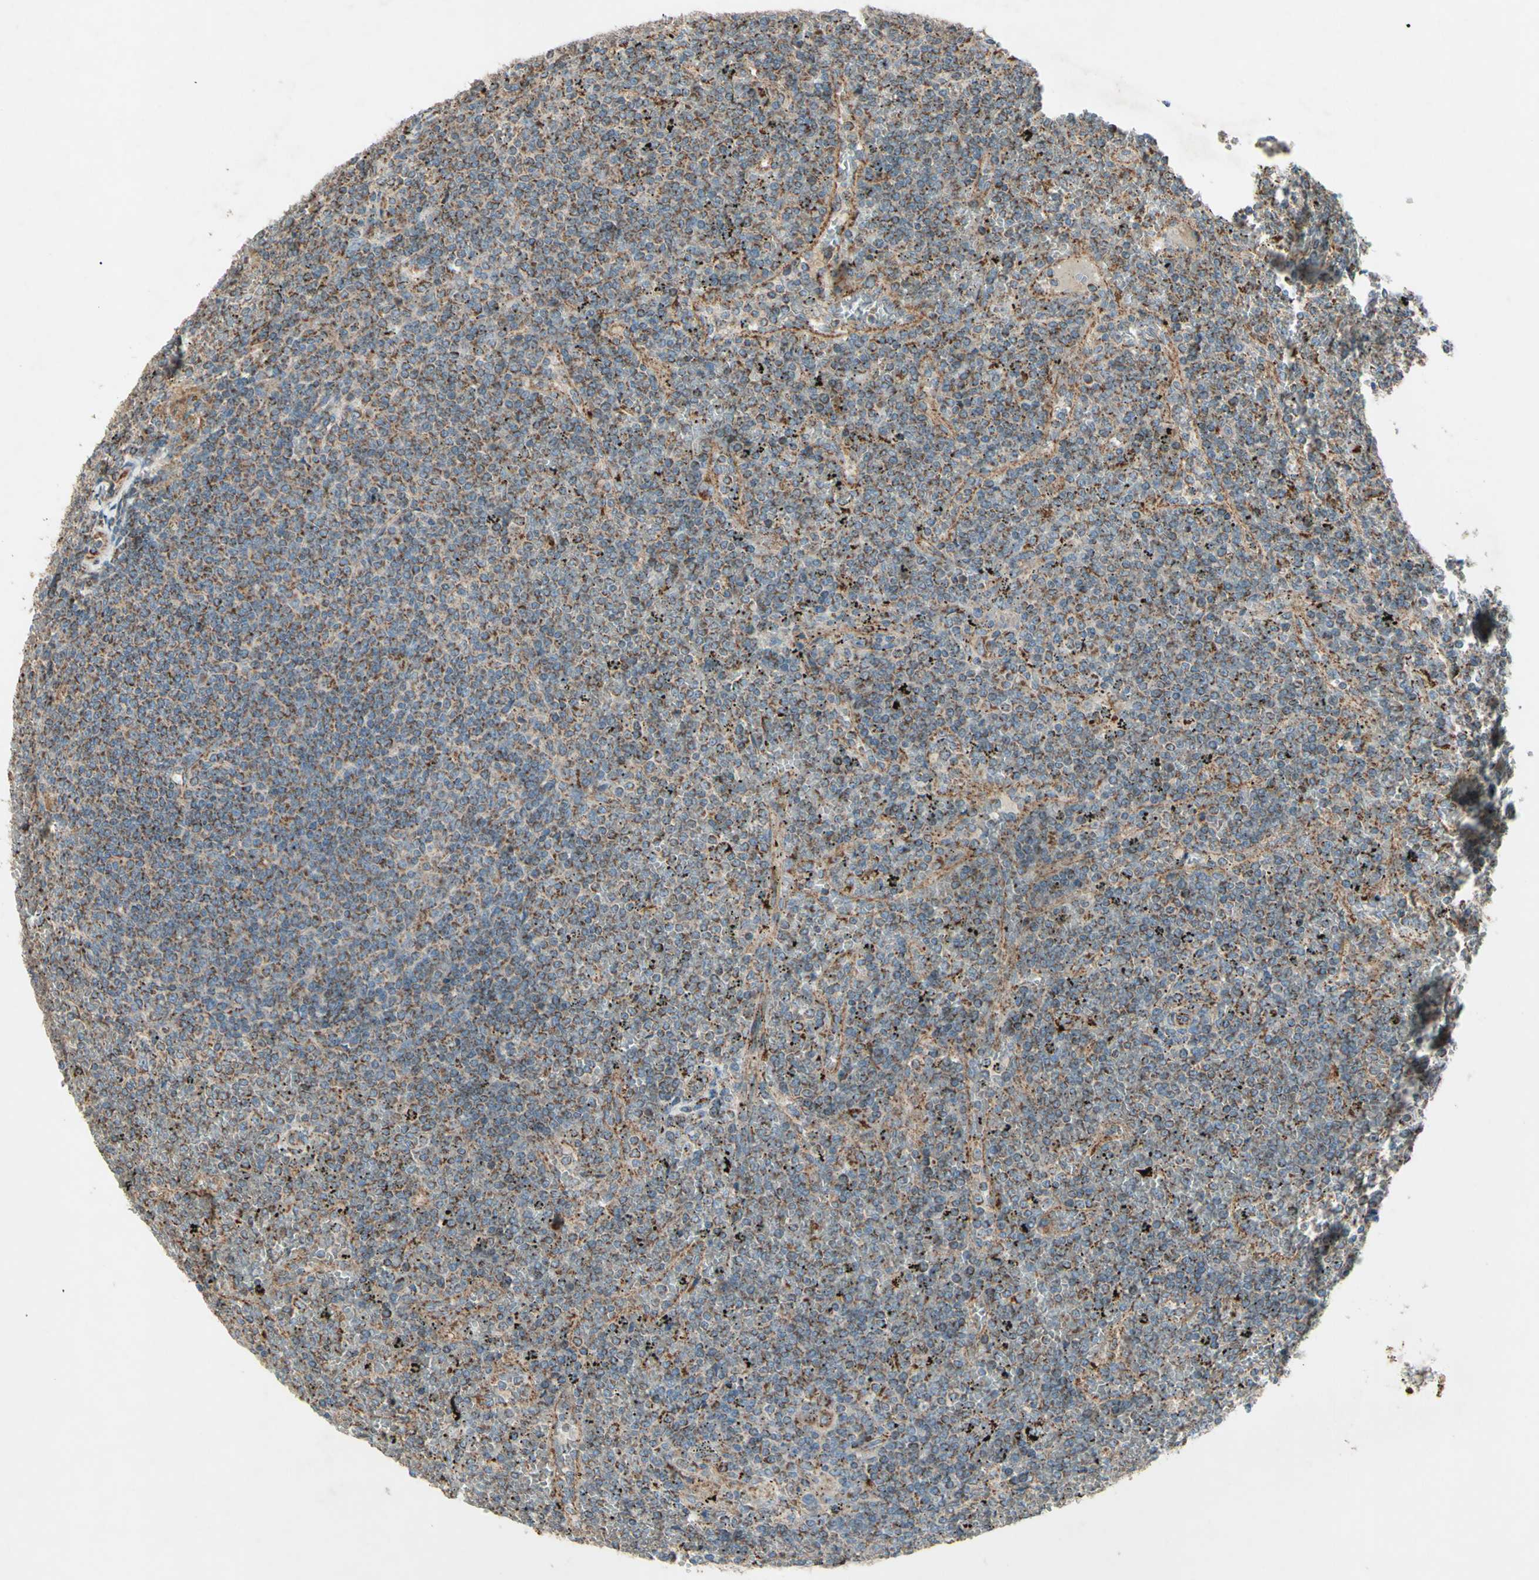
{"staining": {"intensity": "moderate", "quantity": "25%-75%", "location": "cytoplasmic/membranous"}, "tissue": "lymphoma", "cell_type": "Tumor cells", "image_type": "cancer", "snomed": [{"axis": "morphology", "description": "Malignant lymphoma, non-Hodgkin's type, Low grade"}, {"axis": "topography", "description": "Spleen"}], "caption": "A brown stain labels moderate cytoplasmic/membranous staining of a protein in lymphoma tumor cells.", "gene": "RHOT1", "patient": {"sex": "female", "age": 19}}